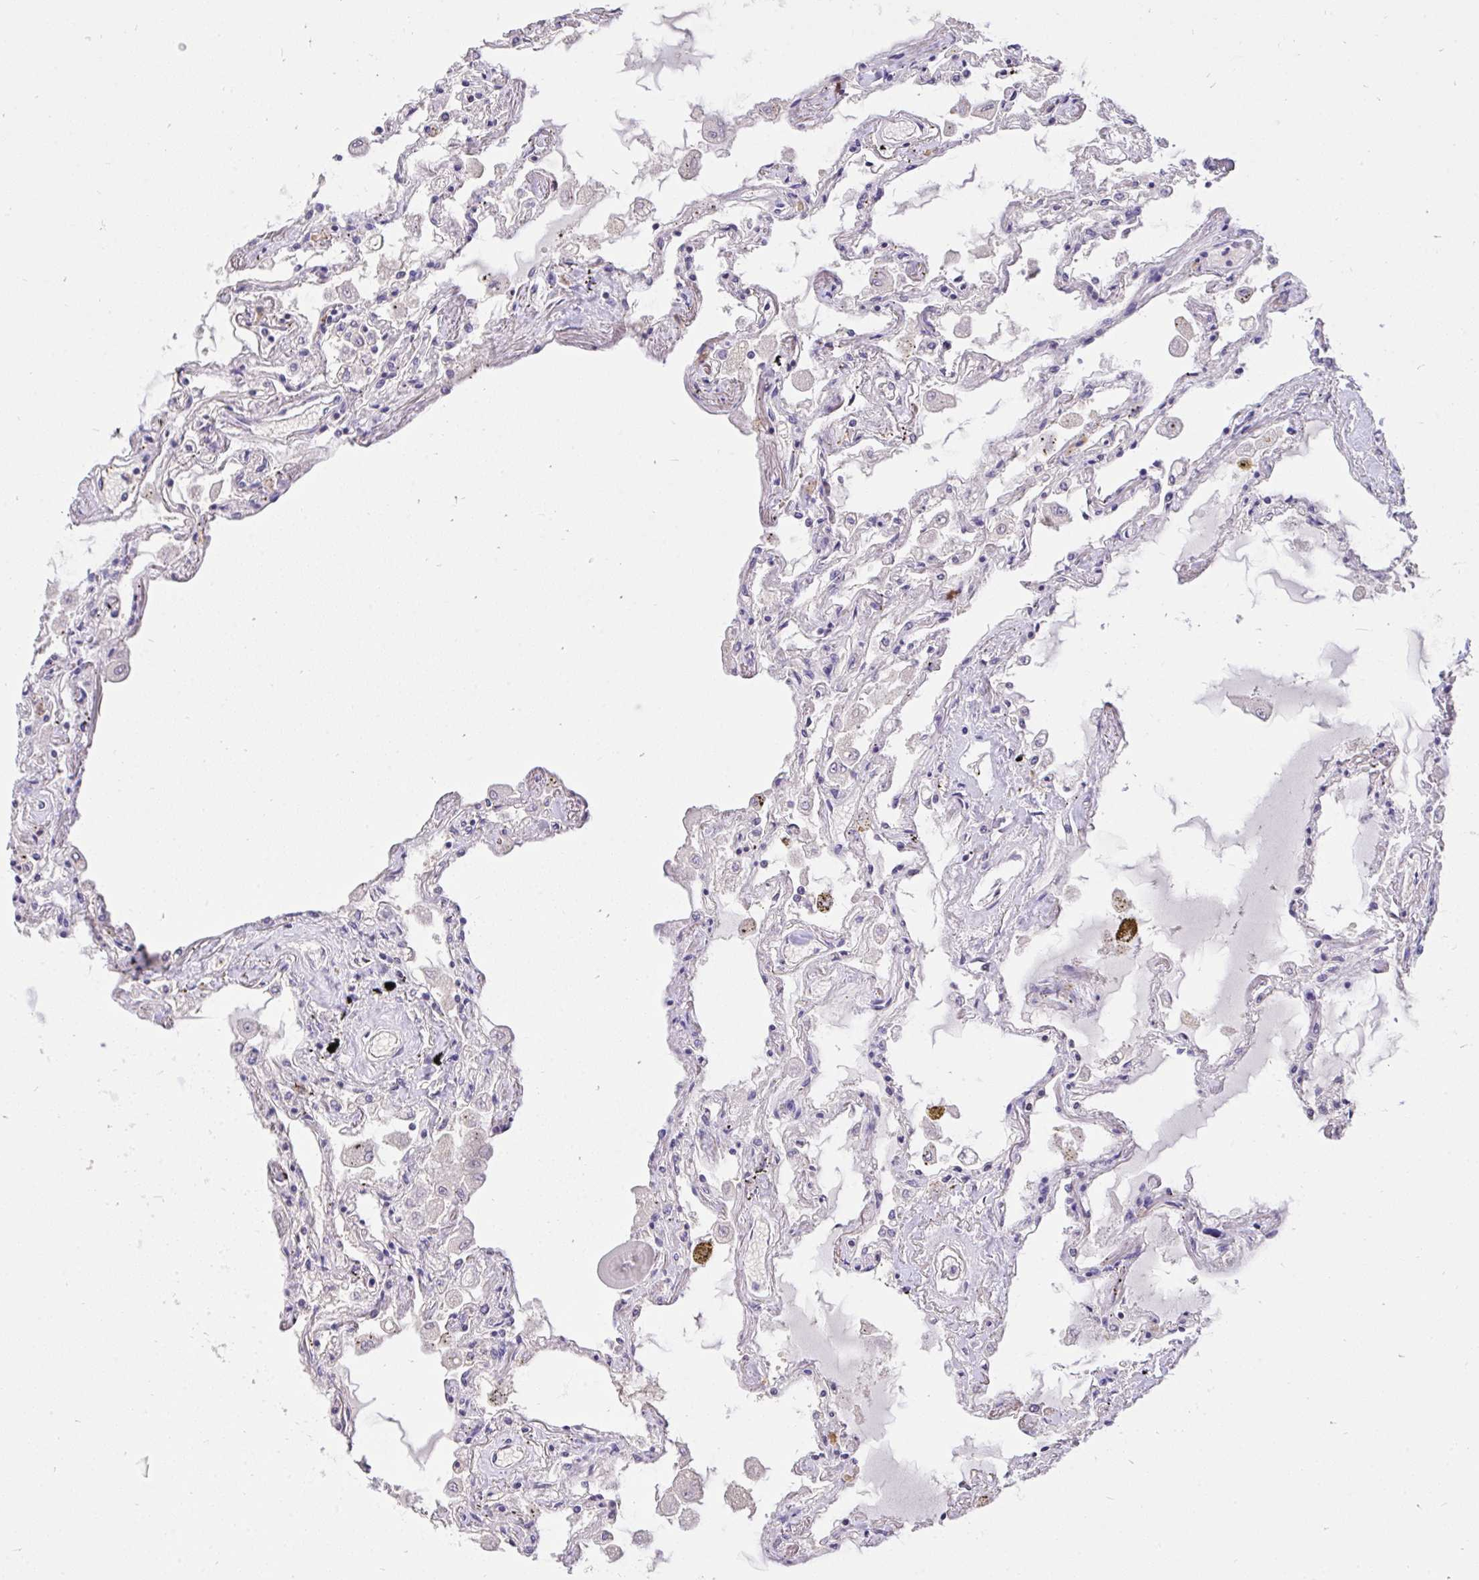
{"staining": {"intensity": "moderate", "quantity": "<25%", "location": "cytoplasmic/membranous"}, "tissue": "lung", "cell_type": "Alveolar cells", "image_type": "normal", "snomed": [{"axis": "morphology", "description": "Normal tissue, NOS"}, {"axis": "morphology", "description": "Adenocarcinoma, NOS"}, {"axis": "topography", "description": "Cartilage tissue"}, {"axis": "topography", "description": "Lung"}], "caption": "An immunohistochemistry (IHC) micrograph of normal tissue is shown. Protein staining in brown labels moderate cytoplasmic/membranous positivity in lung within alveolar cells. Nuclei are stained in blue.", "gene": "C19orf54", "patient": {"sex": "female", "age": 67}}